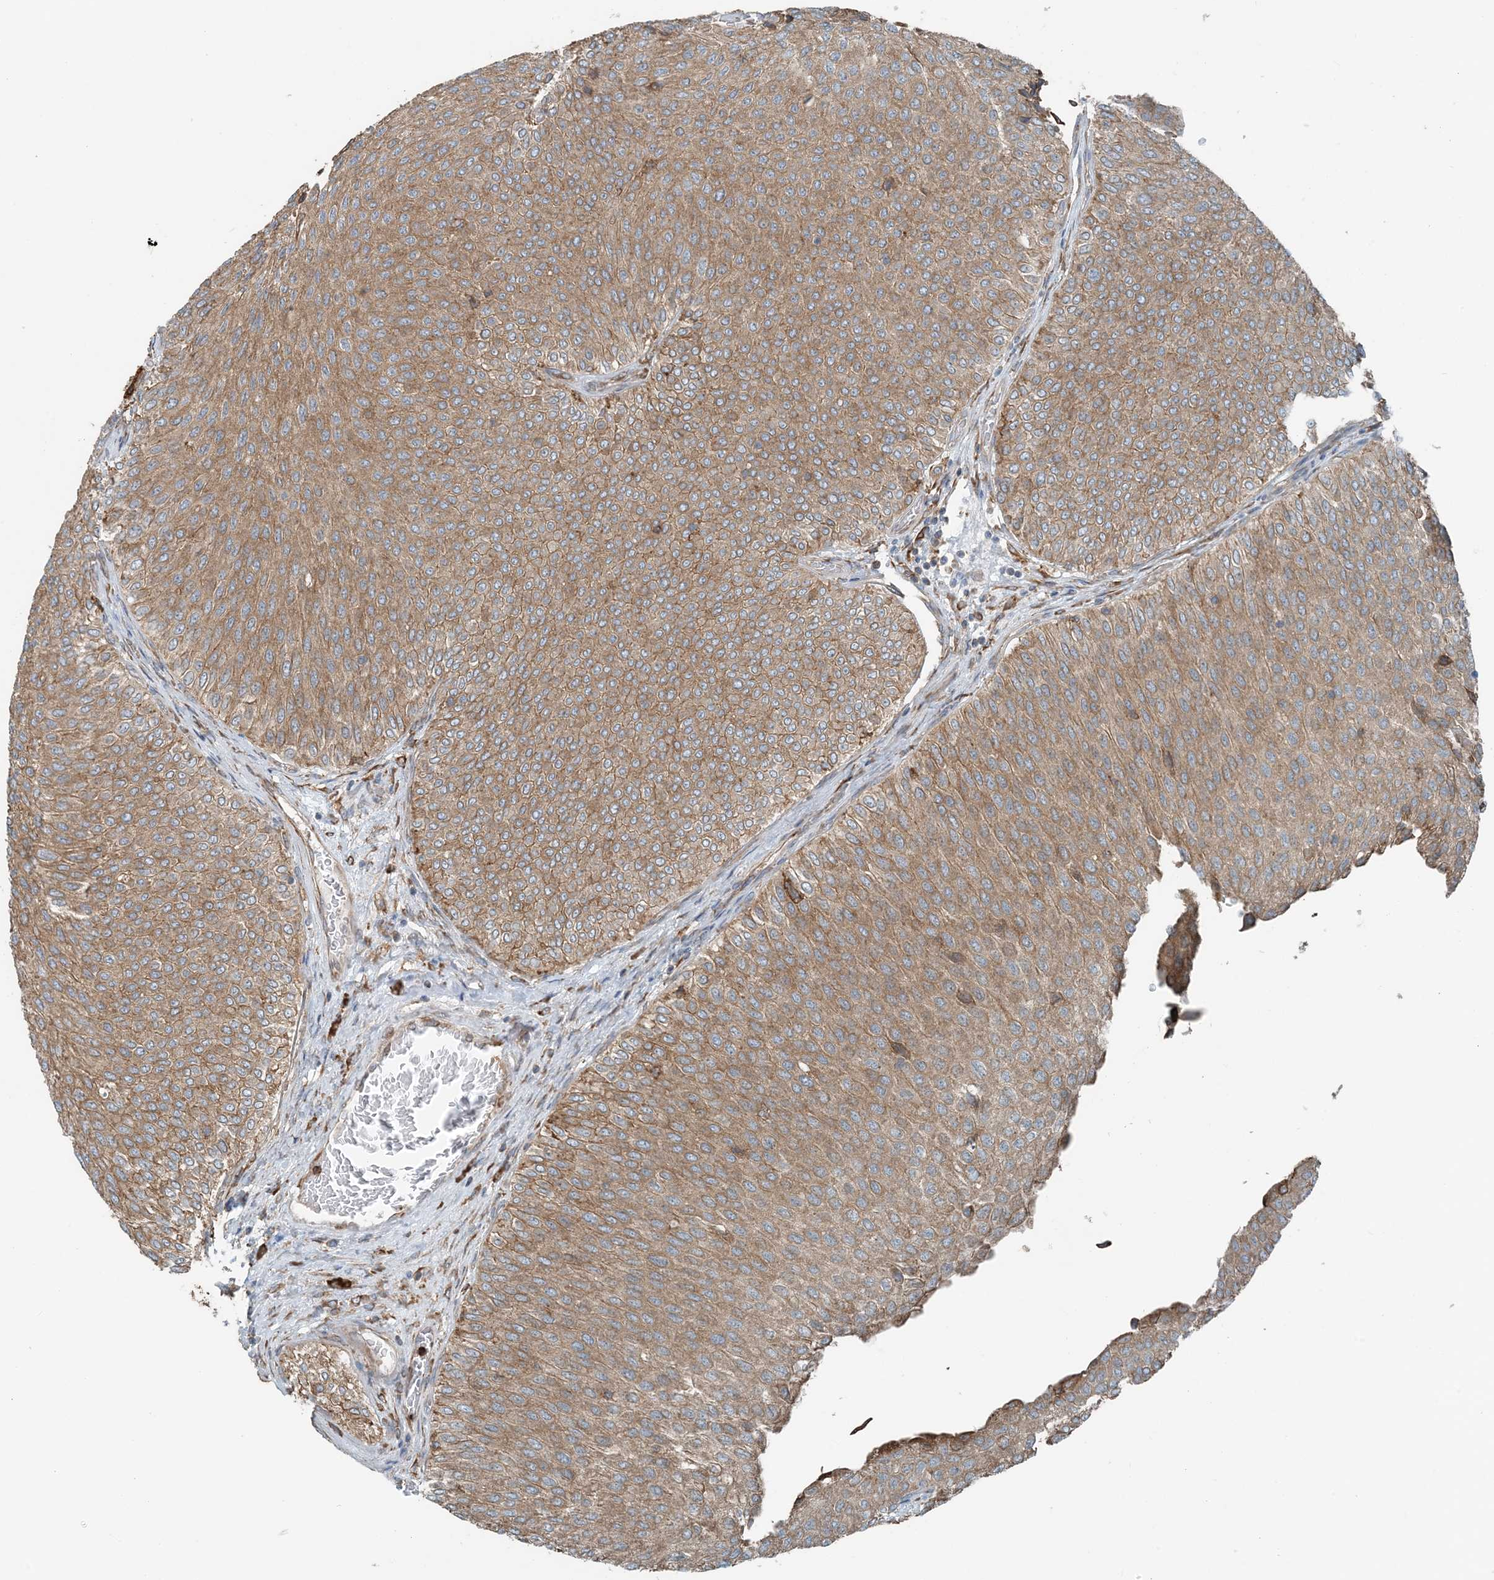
{"staining": {"intensity": "moderate", "quantity": ">75%", "location": "cytoplasmic/membranous"}, "tissue": "urothelial cancer", "cell_type": "Tumor cells", "image_type": "cancer", "snomed": [{"axis": "morphology", "description": "Urothelial carcinoma, Low grade"}, {"axis": "topography", "description": "Urinary bladder"}], "caption": "A histopathology image of human urothelial cancer stained for a protein reveals moderate cytoplasmic/membranous brown staining in tumor cells.", "gene": "CERKL", "patient": {"sex": "male", "age": 78}}